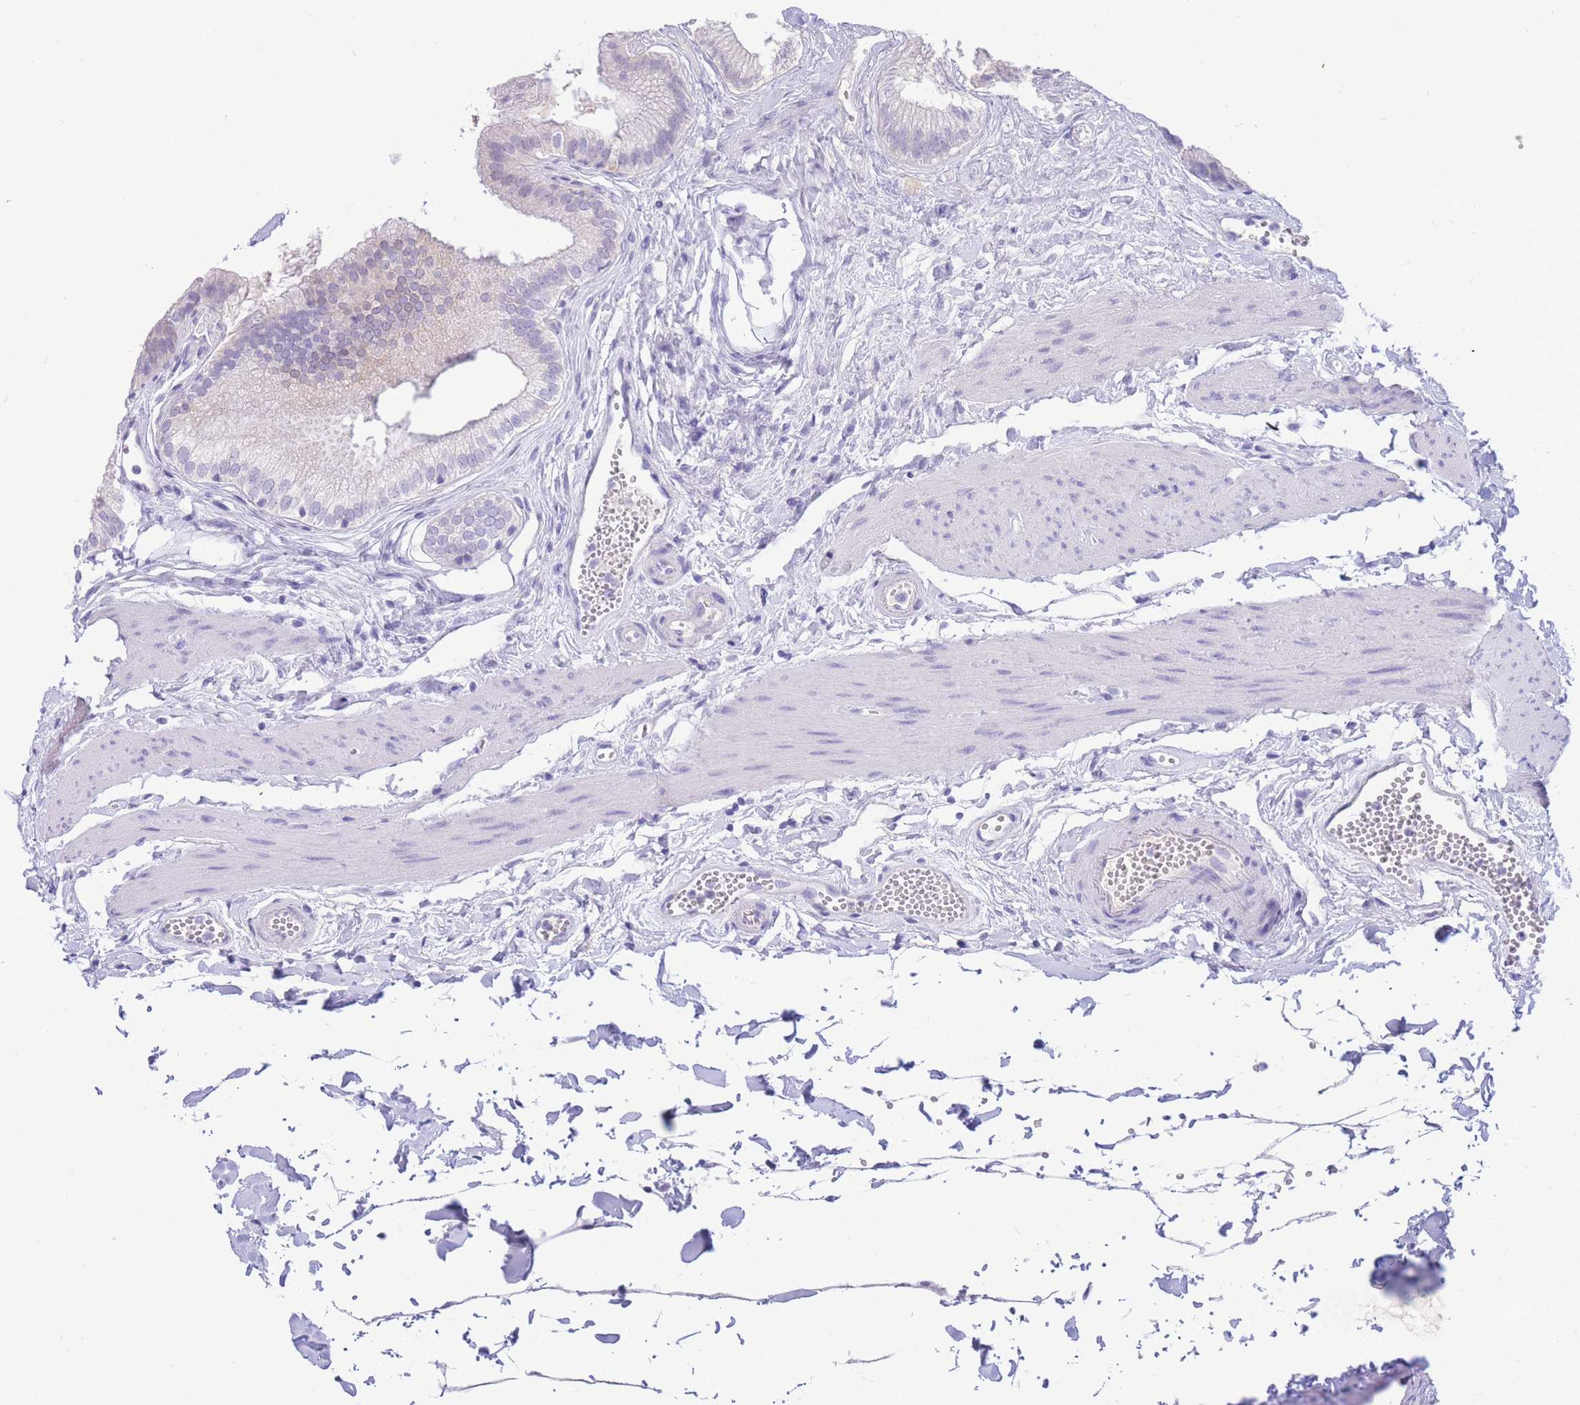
{"staining": {"intensity": "negative", "quantity": "none", "location": "none"}, "tissue": "gallbladder", "cell_type": "Glandular cells", "image_type": "normal", "snomed": [{"axis": "morphology", "description": "Normal tissue, NOS"}, {"axis": "topography", "description": "Gallbladder"}], "caption": "Glandular cells show no significant protein positivity in benign gallbladder. The staining was performed using DAB to visualize the protein expression in brown, while the nuclei were stained in blue with hematoxylin (Magnification: 20x).", "gene": "SULT1A1", "patient": {"sex": "female", "age": 54}}